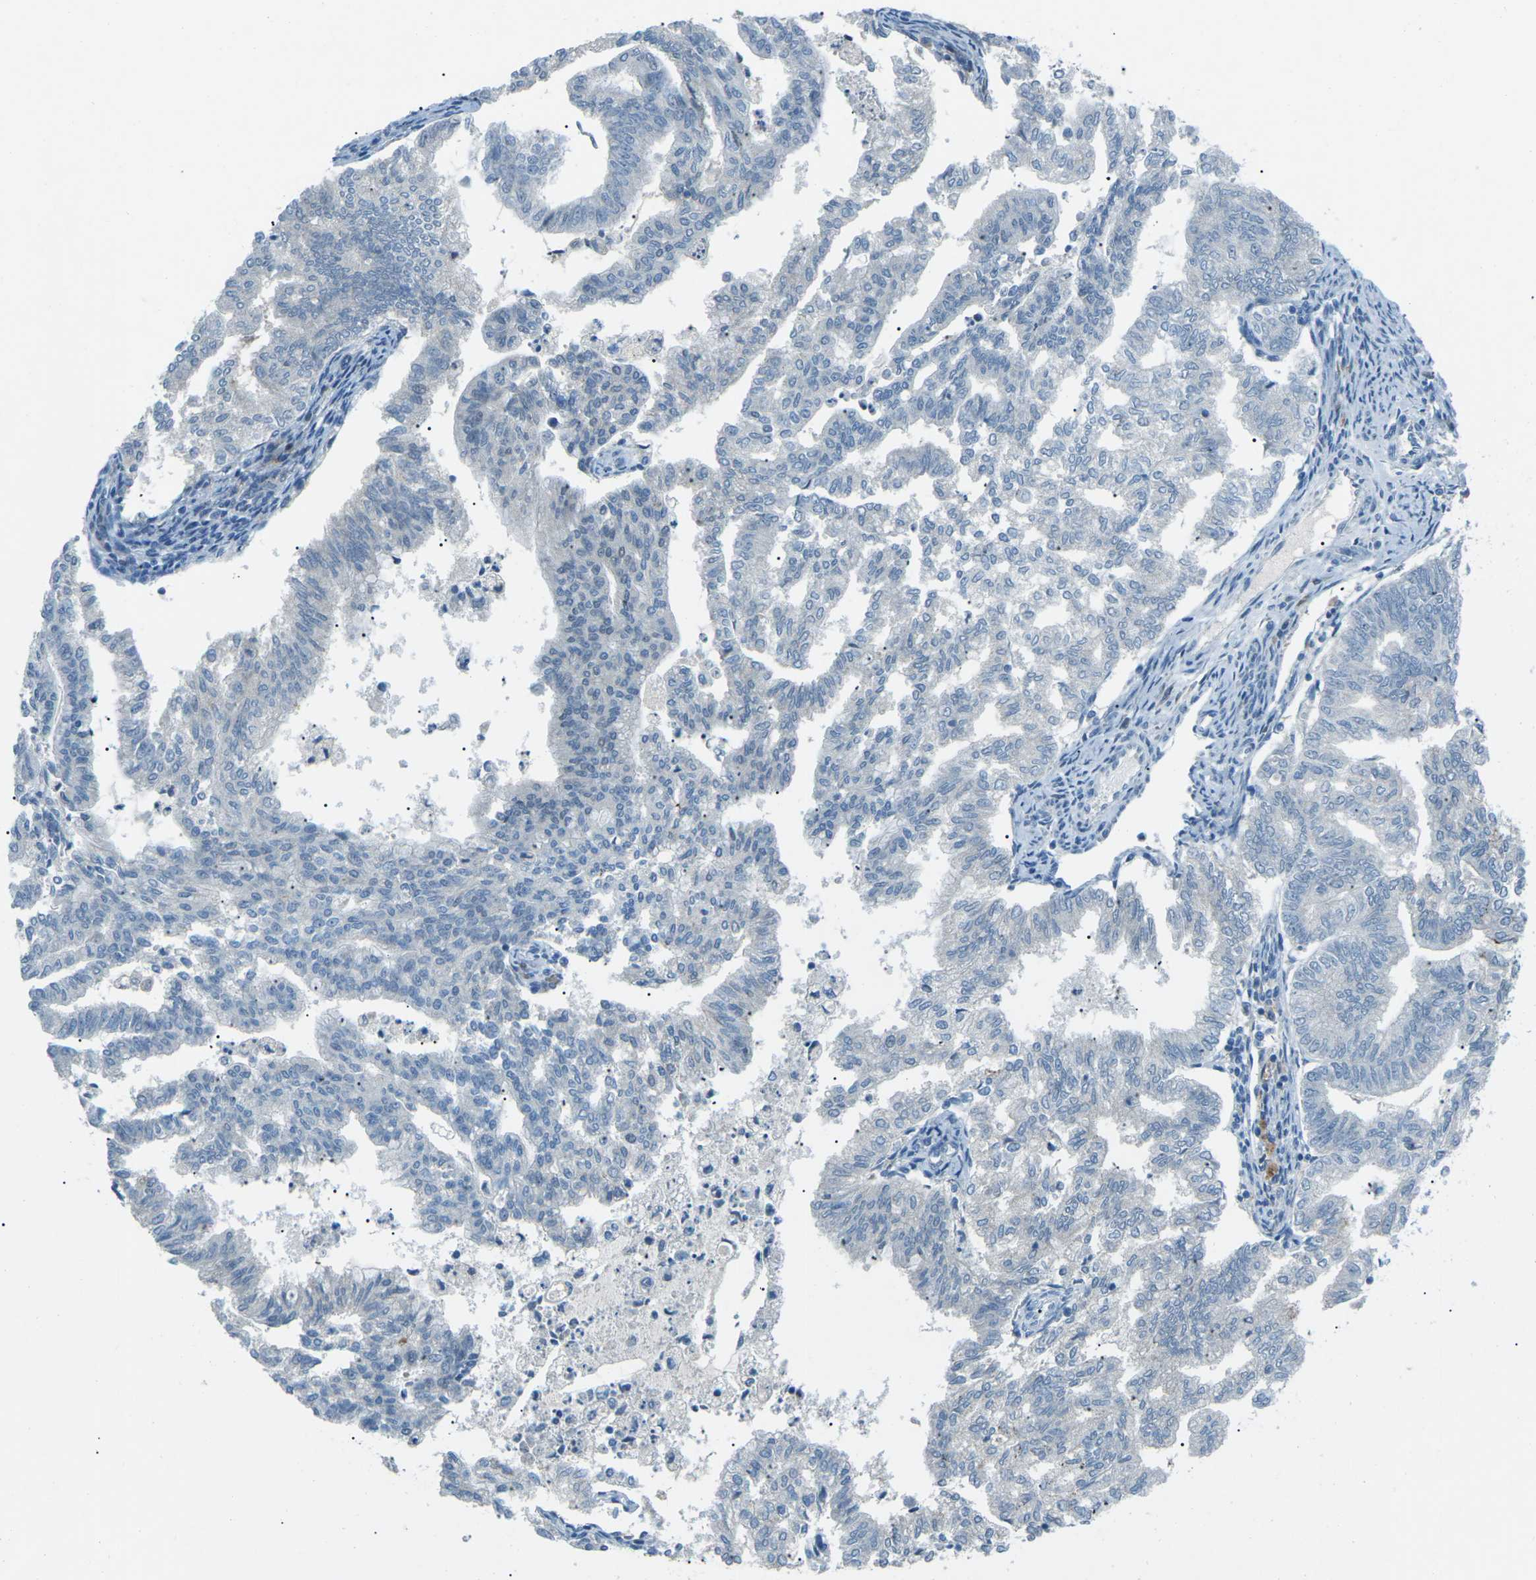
{"staining": {"intensity": "negative", "quantity": "none", "location": "none"}, "tissue": "endometrial cancer", "cell_type": "Tumor cells", "image_type": "cancer", "snomed": [{"axis": "morphology", "description": "Adenocarcinoma, NOS"}, {"axis": "topography", "description": "Endometrium"}], "caption": "High power microscopy micrograph of an immunohistochemistry (IHC) image of endometrial cancer (adenocarcinoma), revealing no significant expression in tumor cells.", "gene": "PRKCA", "patient": {"sex": "female", "age": 79}}